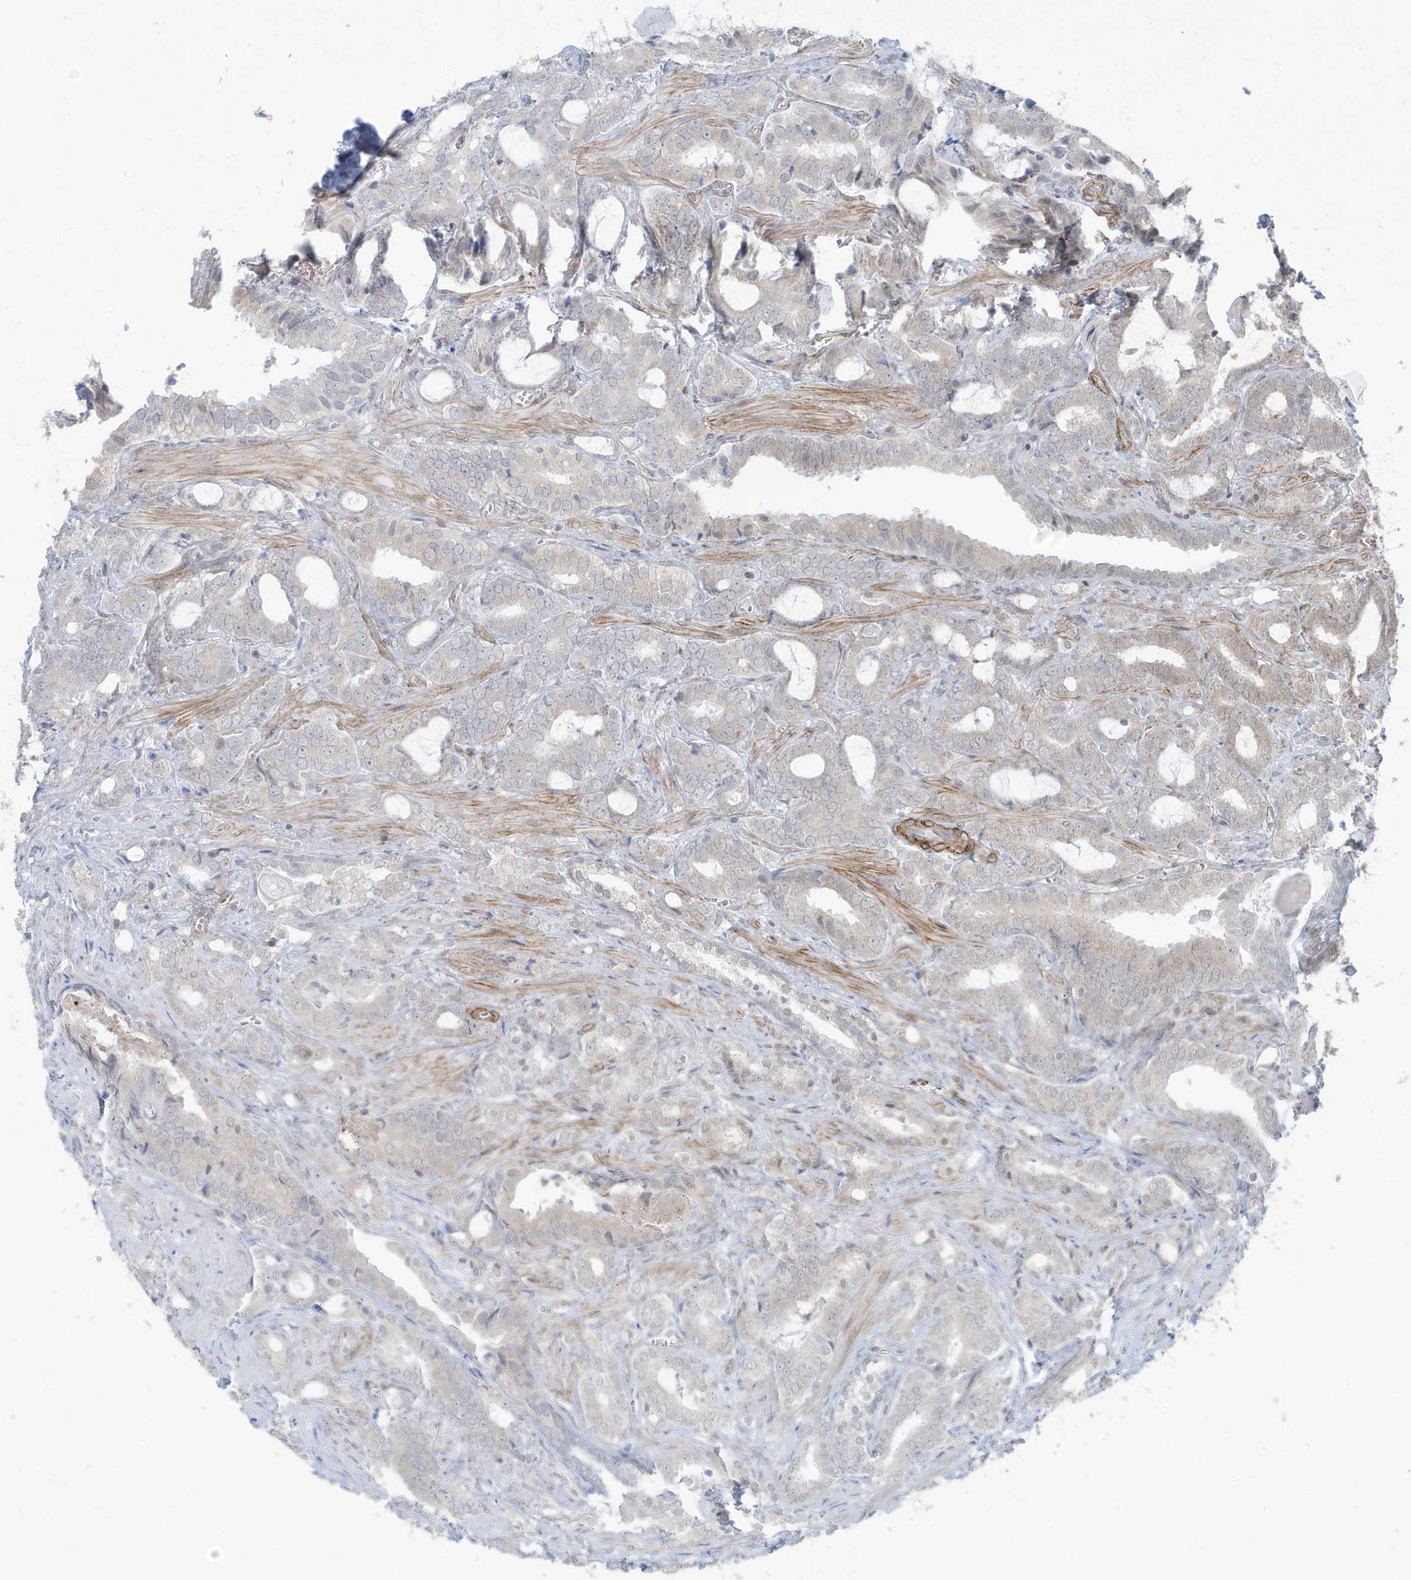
{"staining": {"intensity": "negative", "quantity": "none", "location": "none"}, "tissue": "prostate cancer", "cell_type": "Tumor cells", "image_type": "cancer", "snomed": [{"axis": "morphology", "description": "Adenocarcinoma, High grade"}, {"axis": "topography", "description": "Prostate and seminal vesicle, NOS"}], "caption": "This is an IHC photomicrograph of human adenocarcinoma (high-grade) (prostate). There is no staining in tumor cells.", "gene": "CHCHD4", "patient": {"sex": "male", "age": 67}}